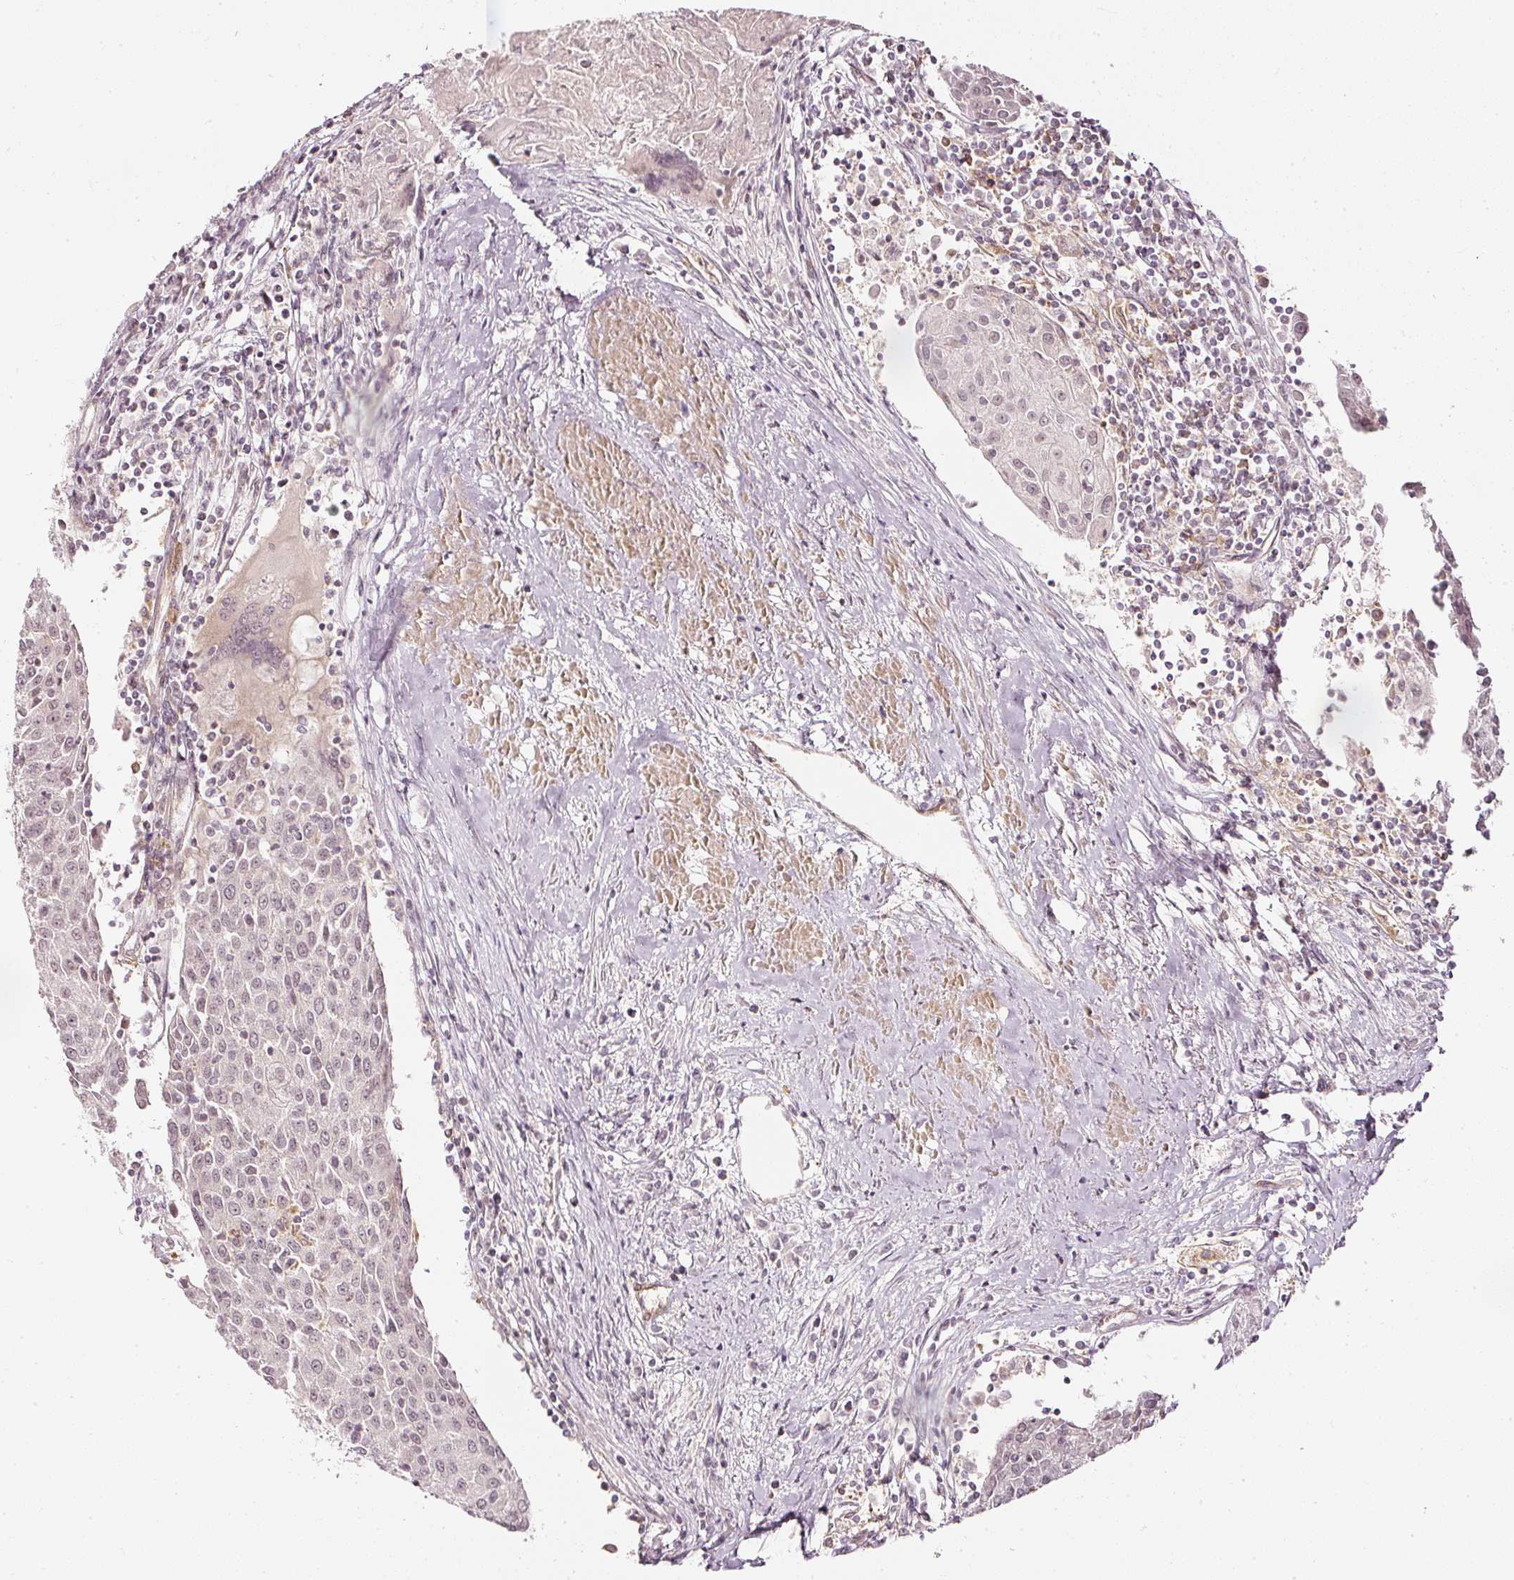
{"staining": {"intensity": "negative", "quantity": "none", "location": "none"}, "tissue": "urothelial cancer", "cell_type": "Tumor cells", "image_type": "cancer", "snomed": [{"axis": "morphology", "description": "Urothelial carcinoma, High grade"}, {"axis": "topography", "description": "Urinary bladder"}], "caption": "The image reveals no staining of tumor cells in urothelial carcinoma (high-grade). (DAB immunohistochemistry (IHC) with hematoxylin counter stain).", "gene": "DRD2", "patient": {"sex": "female", "age": 85}}